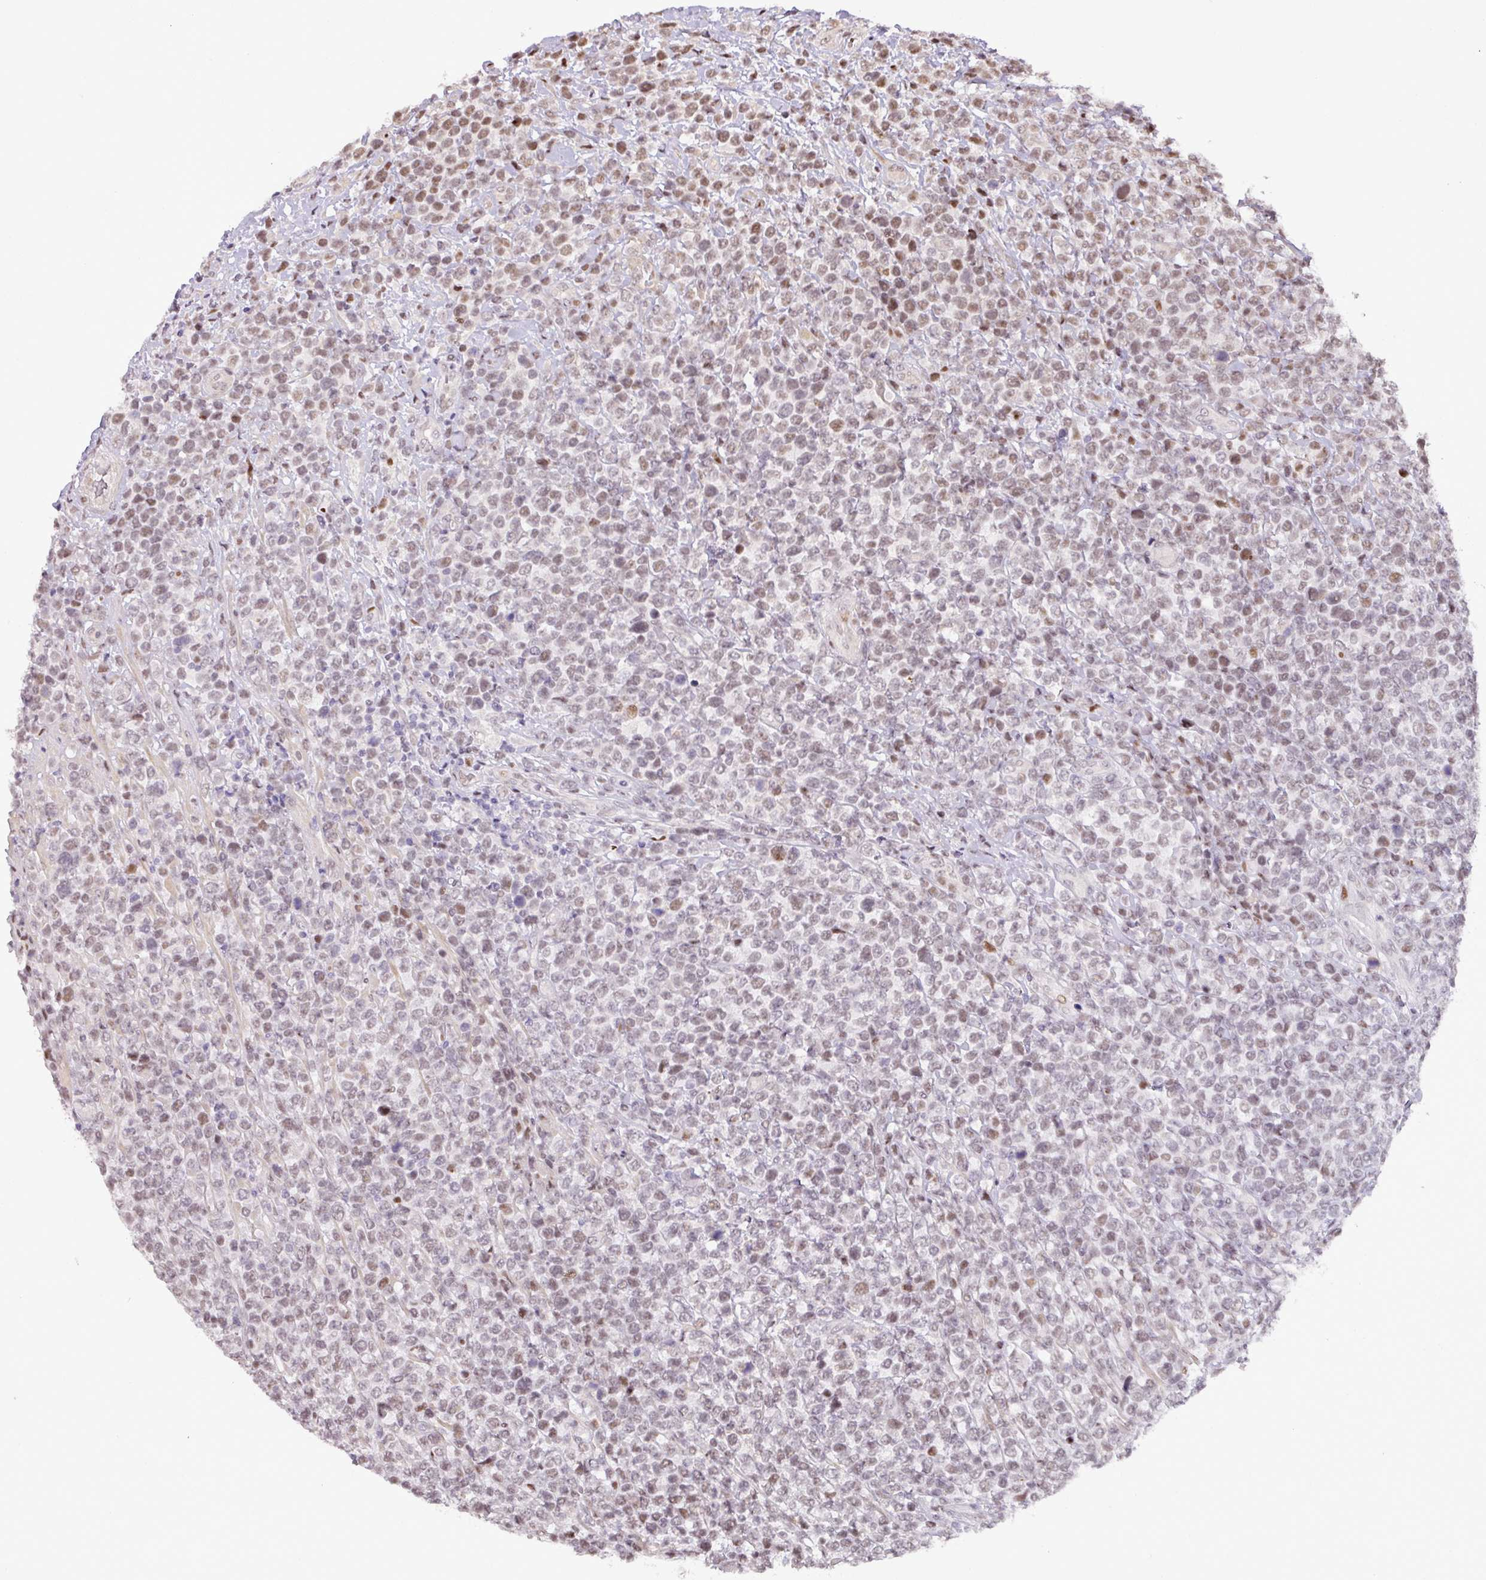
{"staining": {"intensity": "moderate", "quantity": "25%-75%", "location": "nuclear"}, "tissue": "lymphoma", "cell_type": "Tumor cells", "image_type": "cancer", "snomed": [{"axis": "morphology", "description": "Malignant lymphoma, non-Hodgkin's type, High grade"}, {"axis": "topography", "description": "Soft tissue"}], "caption": "DAB immunohistochemical staining of human lymphoma displays moderate nuclear protein positivity in about 25%-75% of tumor cells.", "gene": "MYSM1", "patient": {"sex": "female", "age": 56}}